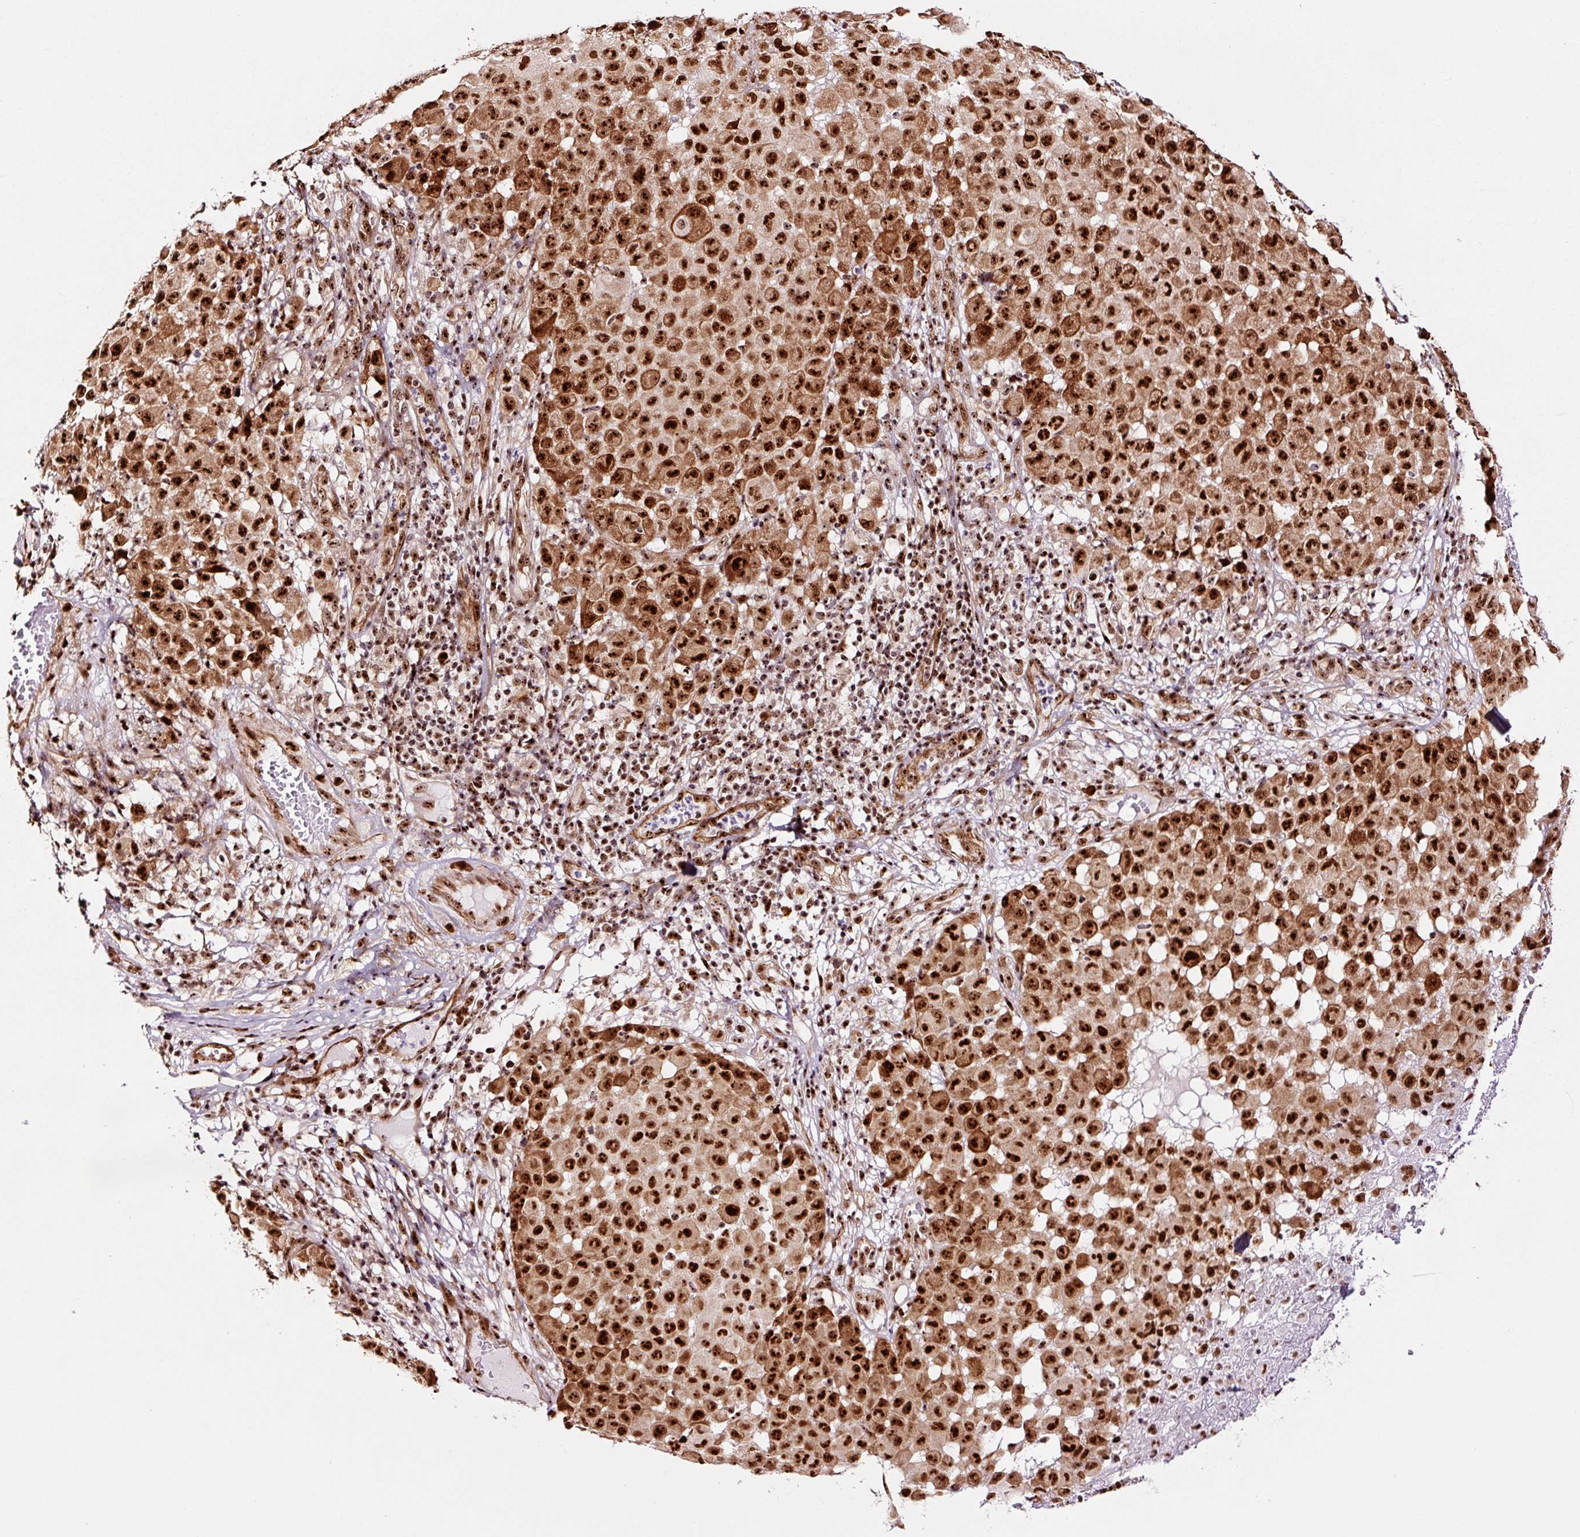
{"staining": {"intensity": "strong", "quantity": ">75%", "location": "nuclear"}, "tissue": "melanoma", "cell_type": "Tumor cells", "image_type": "cancer", "snomed": [{"axis": "morphology", "description": "Malignant melanoma, NOS"}, {"axis": "topography", "description": "Skin"}], "caption": "A brown stain labels strong nuclear expression of a protein in melanoma tumor cells.", "gene": "GNL3", "patient": {"sex": "male", "age": 73}}